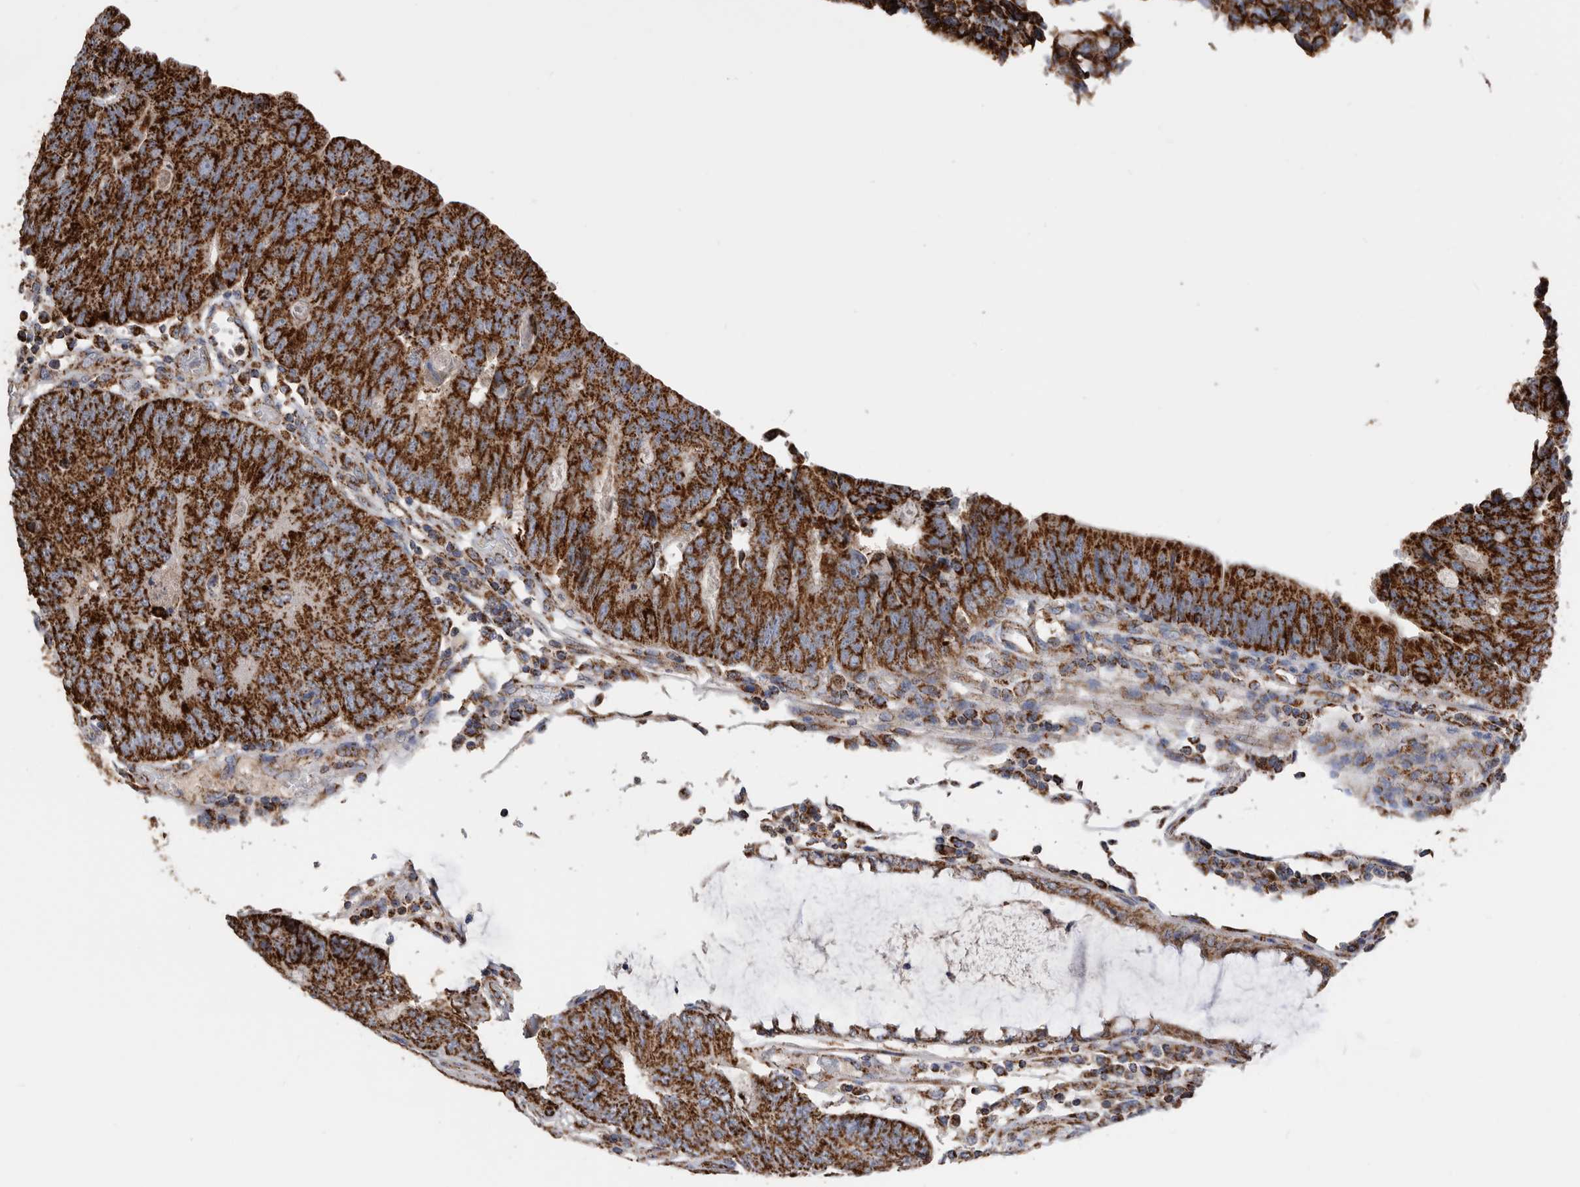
{"staining": {"intensity": "strong", "quantity": ">75%", "location": "cytoplasmic/membranous"}, "tissue": "colorectal cancer", "cell_type": "Tumor cells", "image_type": "cancer", "snomed": [{"axis": "morphology", "description": "Adenocarcinoma, NOS"}, {"axis": "topography", "description": "Colon"}], "caption": "Immunohistochemistry of colorectal cancer (adenocarcinoma) displays high levels of strong cytoplasmic/membranous positivity in approximately >75% of tumor cells.", "gene": "WFDC1", "patient": {"sex": "female", "age": 67}}